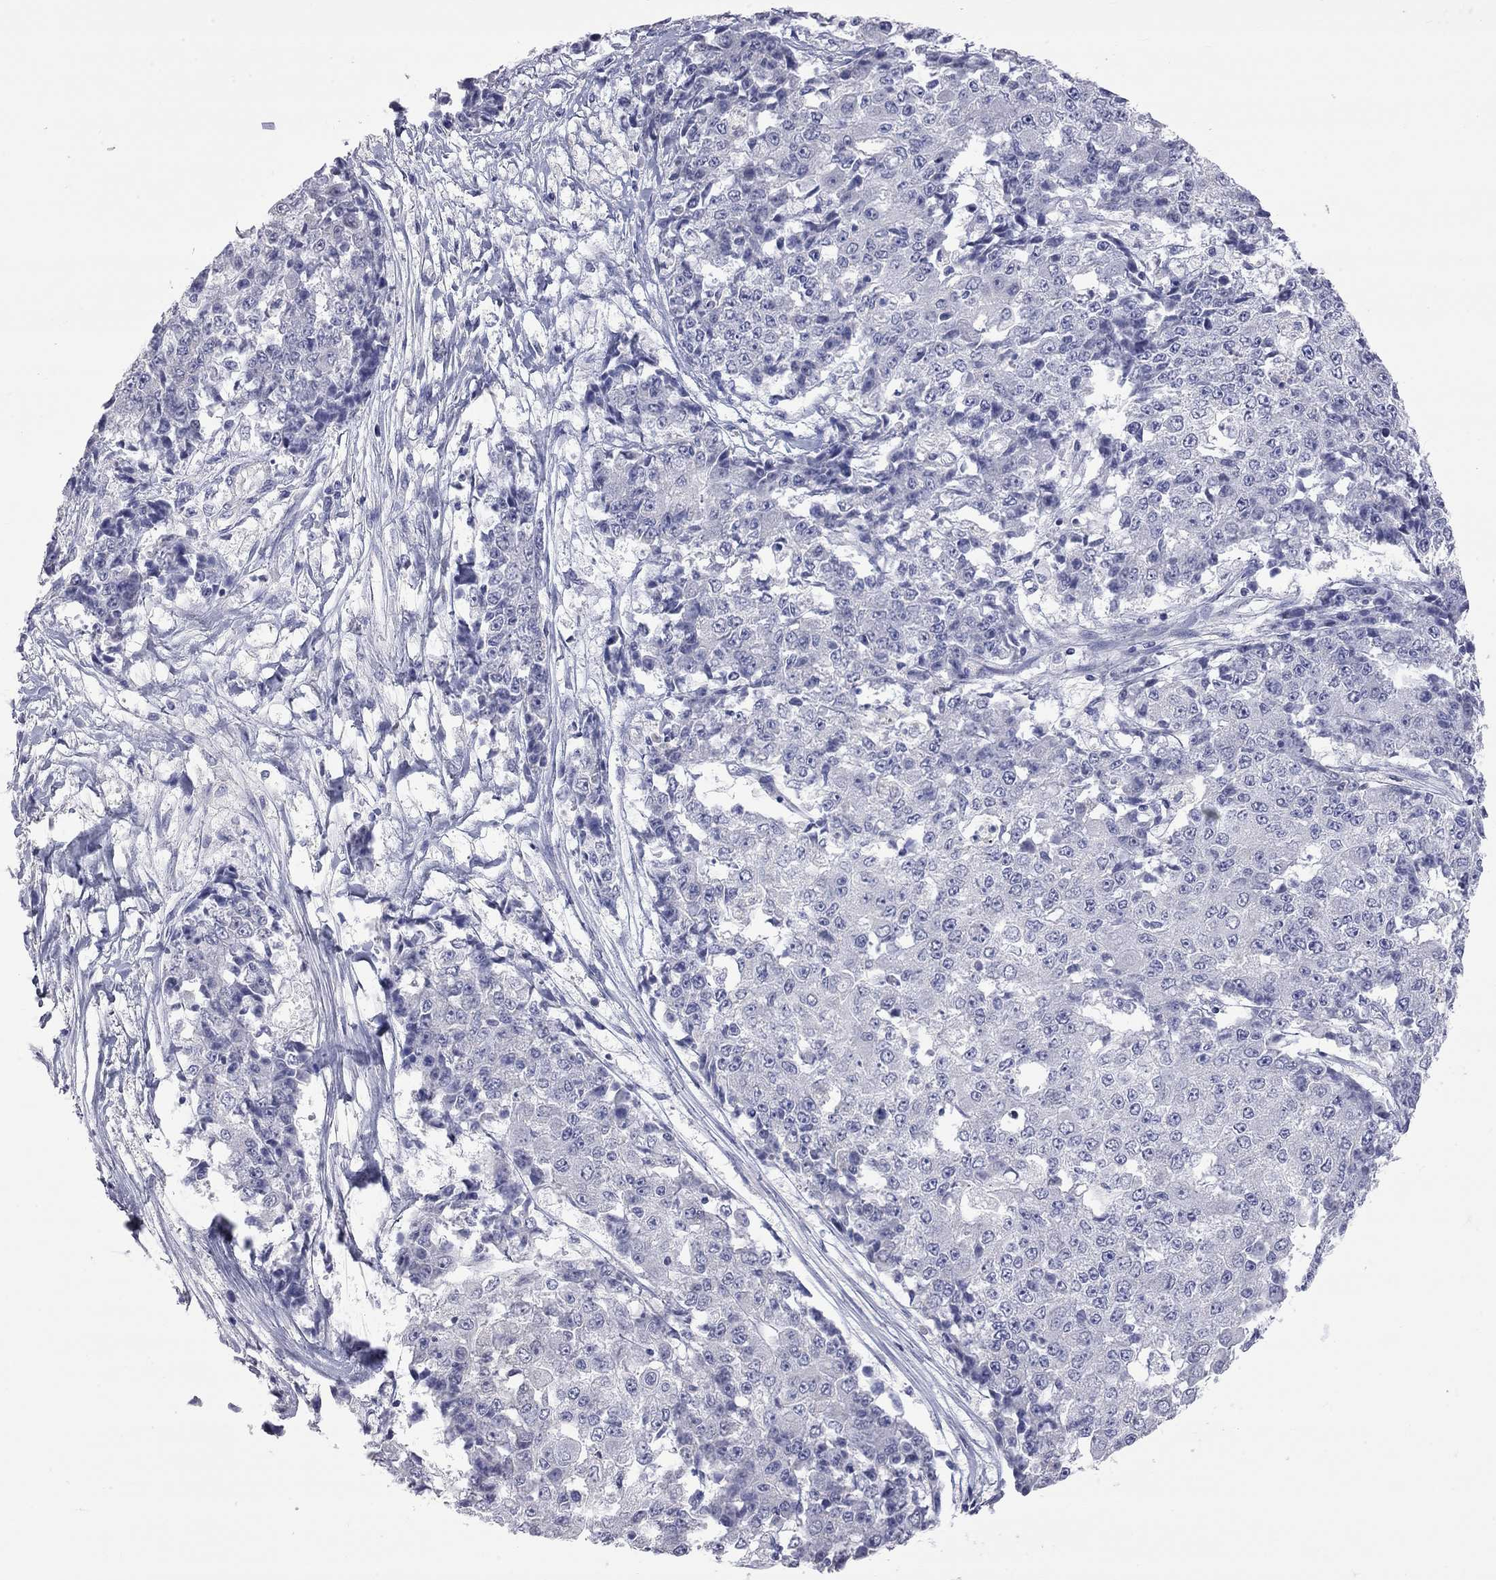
{"staining": {"intensity": "negative", "quantity": "none", "location": "none"}, "tissue": "ovarian cancer", "cell_type": "Tumor cells", "image_type": "cancer", "snomed": [{"axis": "morphology", "description": "Carcinoma, endometroid"}, {"axis": "topography", "description": "Ovary"}], "caption": "Tumor cells show no significant protein expression in ovarian endometroid carcinoma. The staining was performed using DAB to visualize the protein expression in brown, while the nuclei were stained in blue with hematoxylin (Magnification: 20x).", "gene": "OPRK1", "patient": {"sex": "female", "age": 42}}